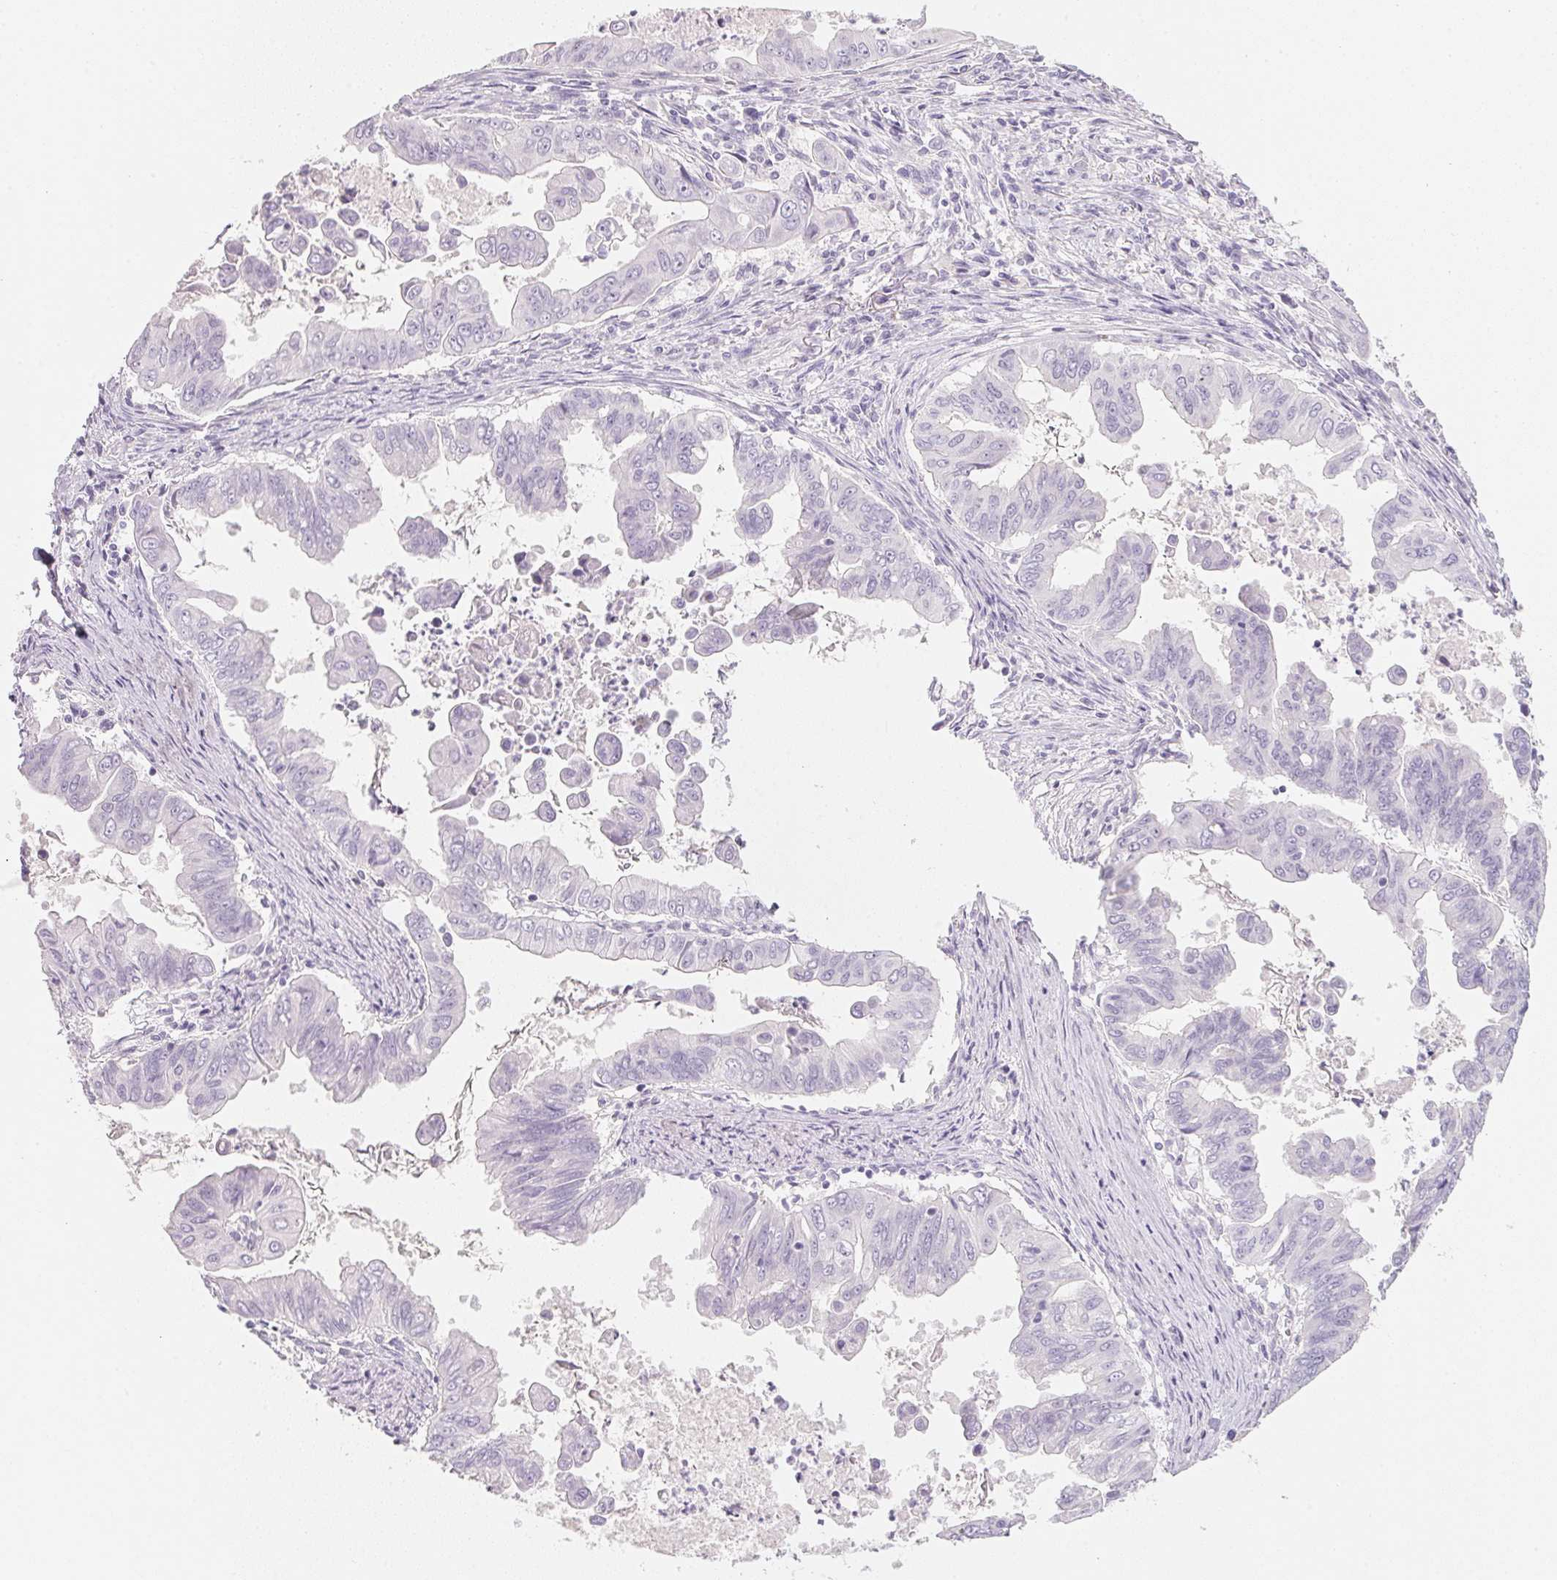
{"staining": {"intensity": "negative", "quantity": "none", "location": "none"}, "tissue": "stomach cancer", "cell_type": "Tumor cells", "image_type": "cancer", "snomed": [{"axis": "morphology", "description": "Adenocarcinoma, NOS"}, {"axis": "topography", "description": "Stomach, upper"}], "caption": "A histopathology image of human stomach cancer is negative for staining in tumor cells.", "gene": "ACP3", "patient": {"sex": "male", "age": 80}}